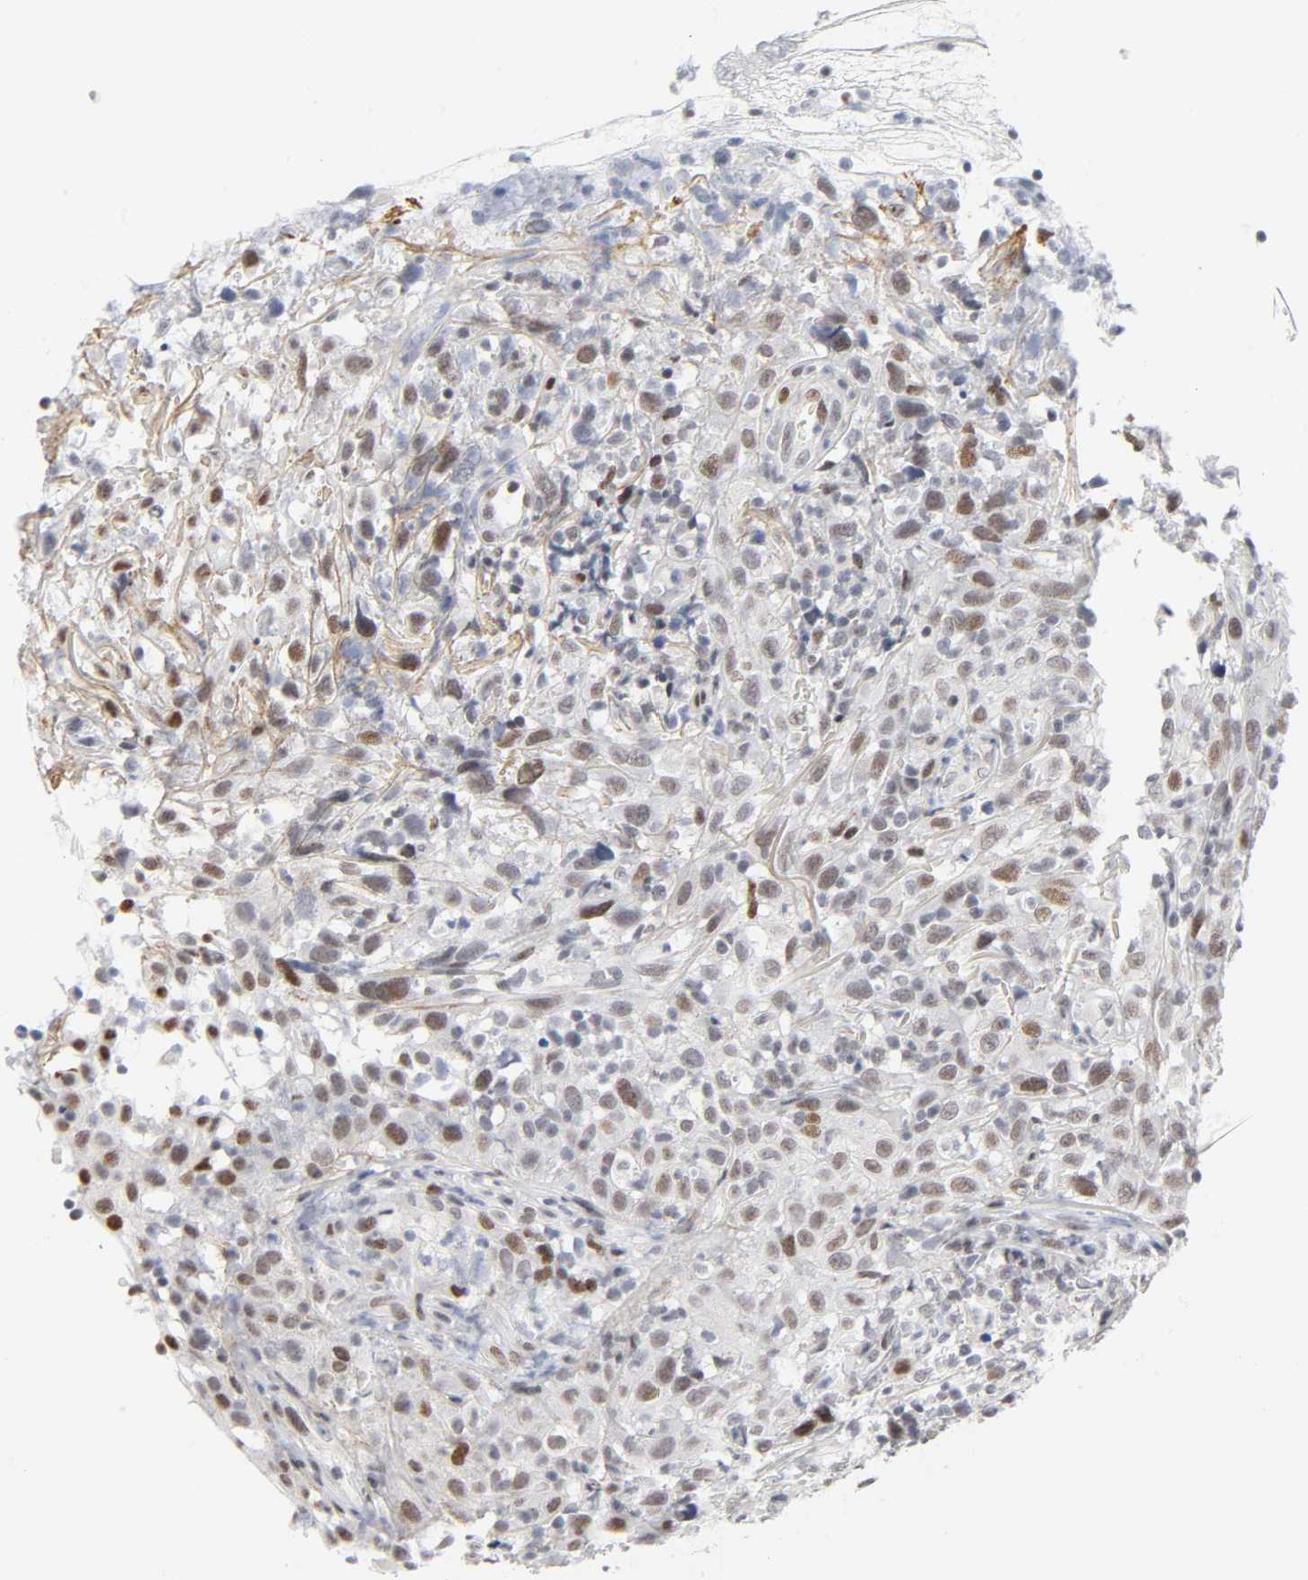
{"staining": {"intensity": "moderate", "quantity": "25%-75%", "location": "nuclear"}, "tissue": "thyroid cancer", "cell_type": "Tumor cells", "image_type": "cancer", "snomed": [{"axis": "morphology", "description": "Carcinoma, NOS"}, {"axis": "topography", "description": "Thyroid gland"}], "caption": "IHC image of thyroid cancer (carcinoma) stained for a protein (brown), which exhibits medium levels of moderate nuclear expression in approximately 25%-75% of tumor cells.", "gene": "DIDO1", "patient": {"sex": "female", "age": 77}}